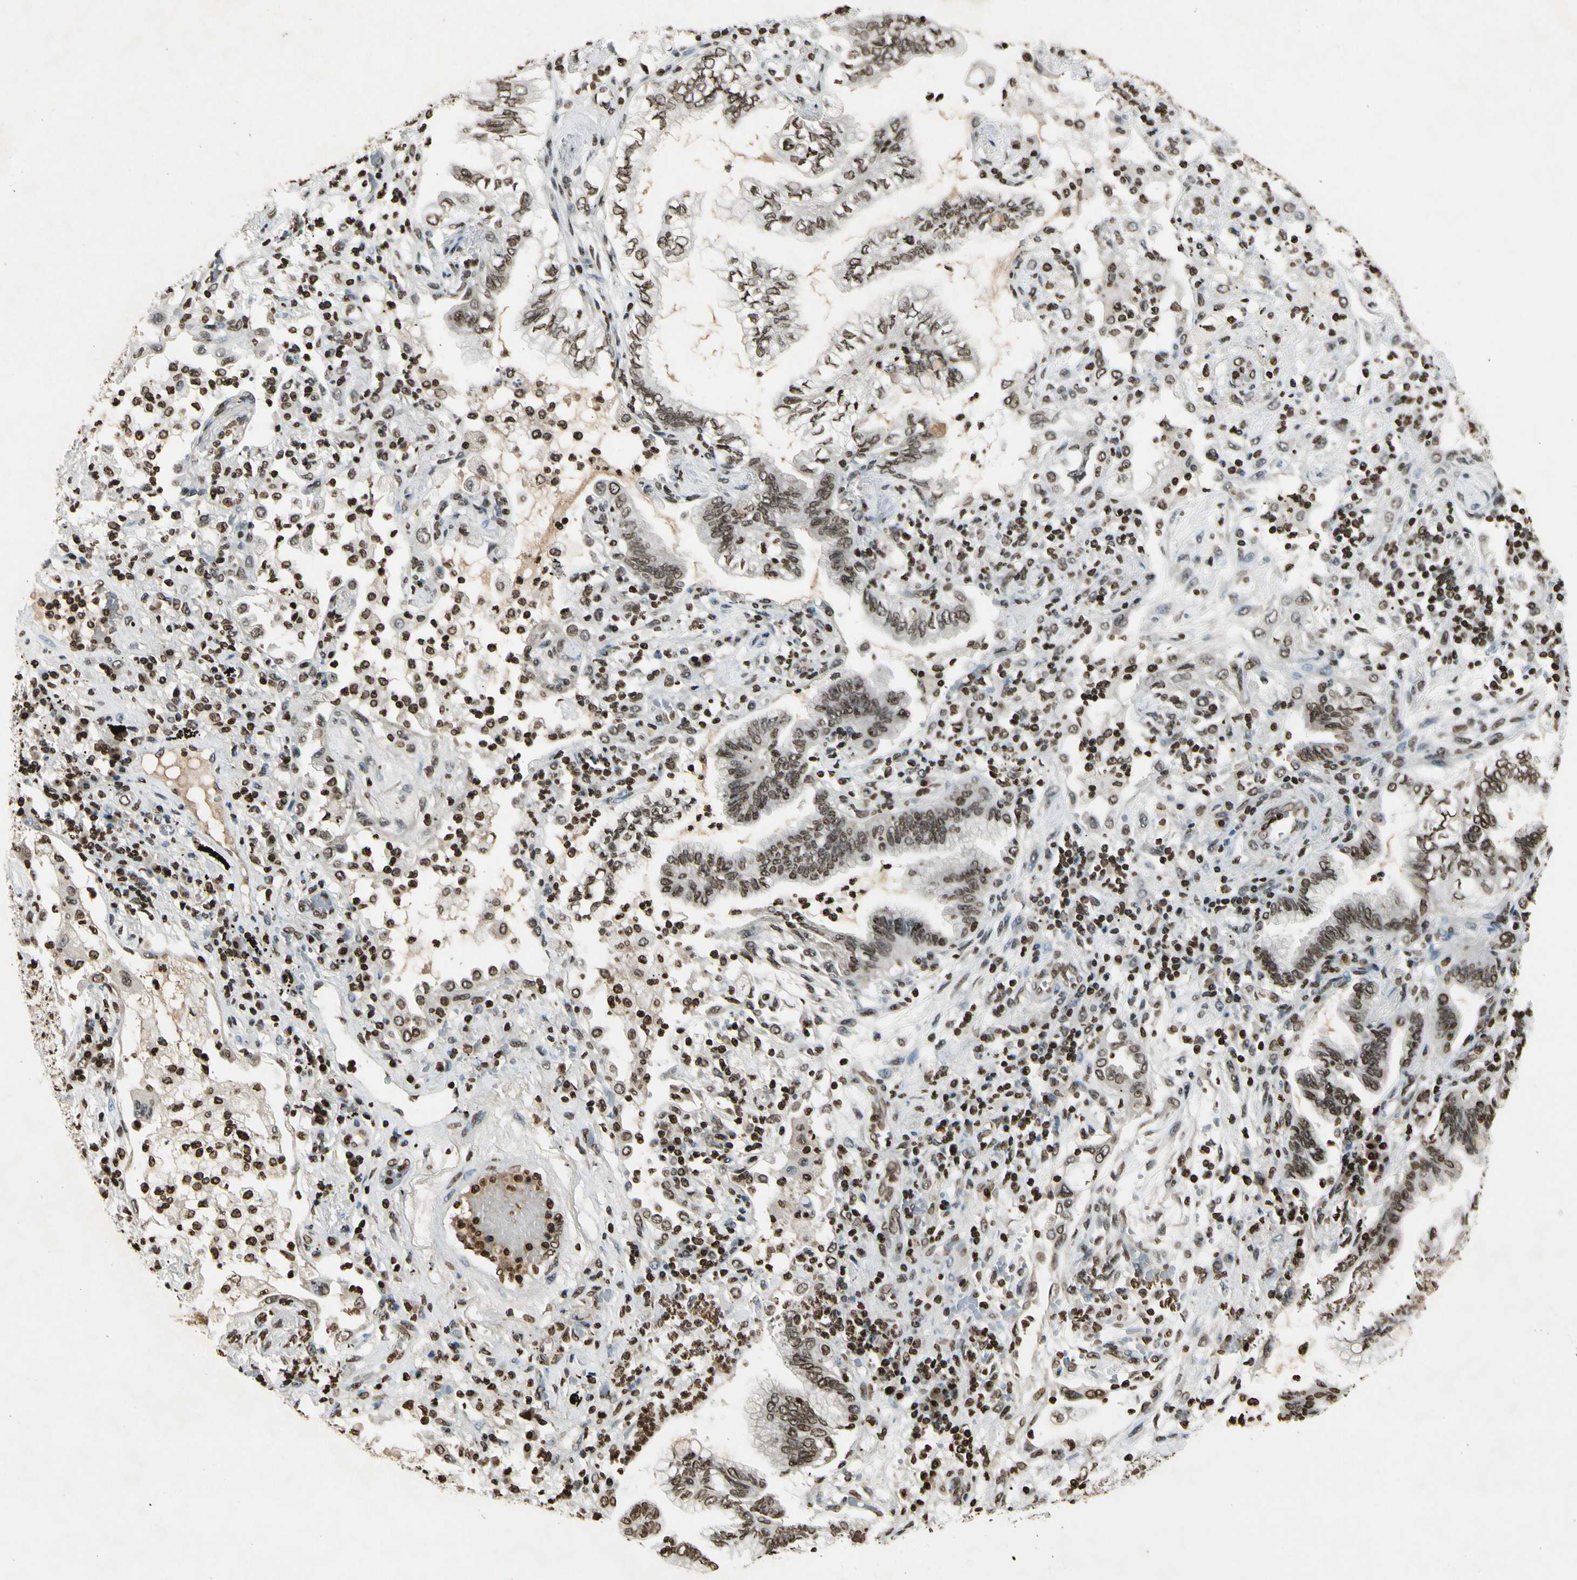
{"staining": {"intensity": "moderate", "quantity": ">75%", "location": "cytoplasmic/membranous,nuclear"}, "tissue": "lung cancer", "cell_type": "Tumor cells", "image_type": "cancer", "snomed": [{"axis": "morphology", "description": "Normal tissue, NOS"}, {"axis": "morphology", "description": "Adenocarcinoma, NOS"}, {"axis": "topography", "description": "Bronchus"}, {"axis": "topography", "description": "Lung"}], "caption": "DAB immunohistochemical staining of human lung cancer (adenocarcinoma) demonstrates moderate cytoplasmic/membranous and nuclear protein staining in about >75% of tumor cells.", "gene": "RORA", "patient": {"sex": "female", "age": 70}}